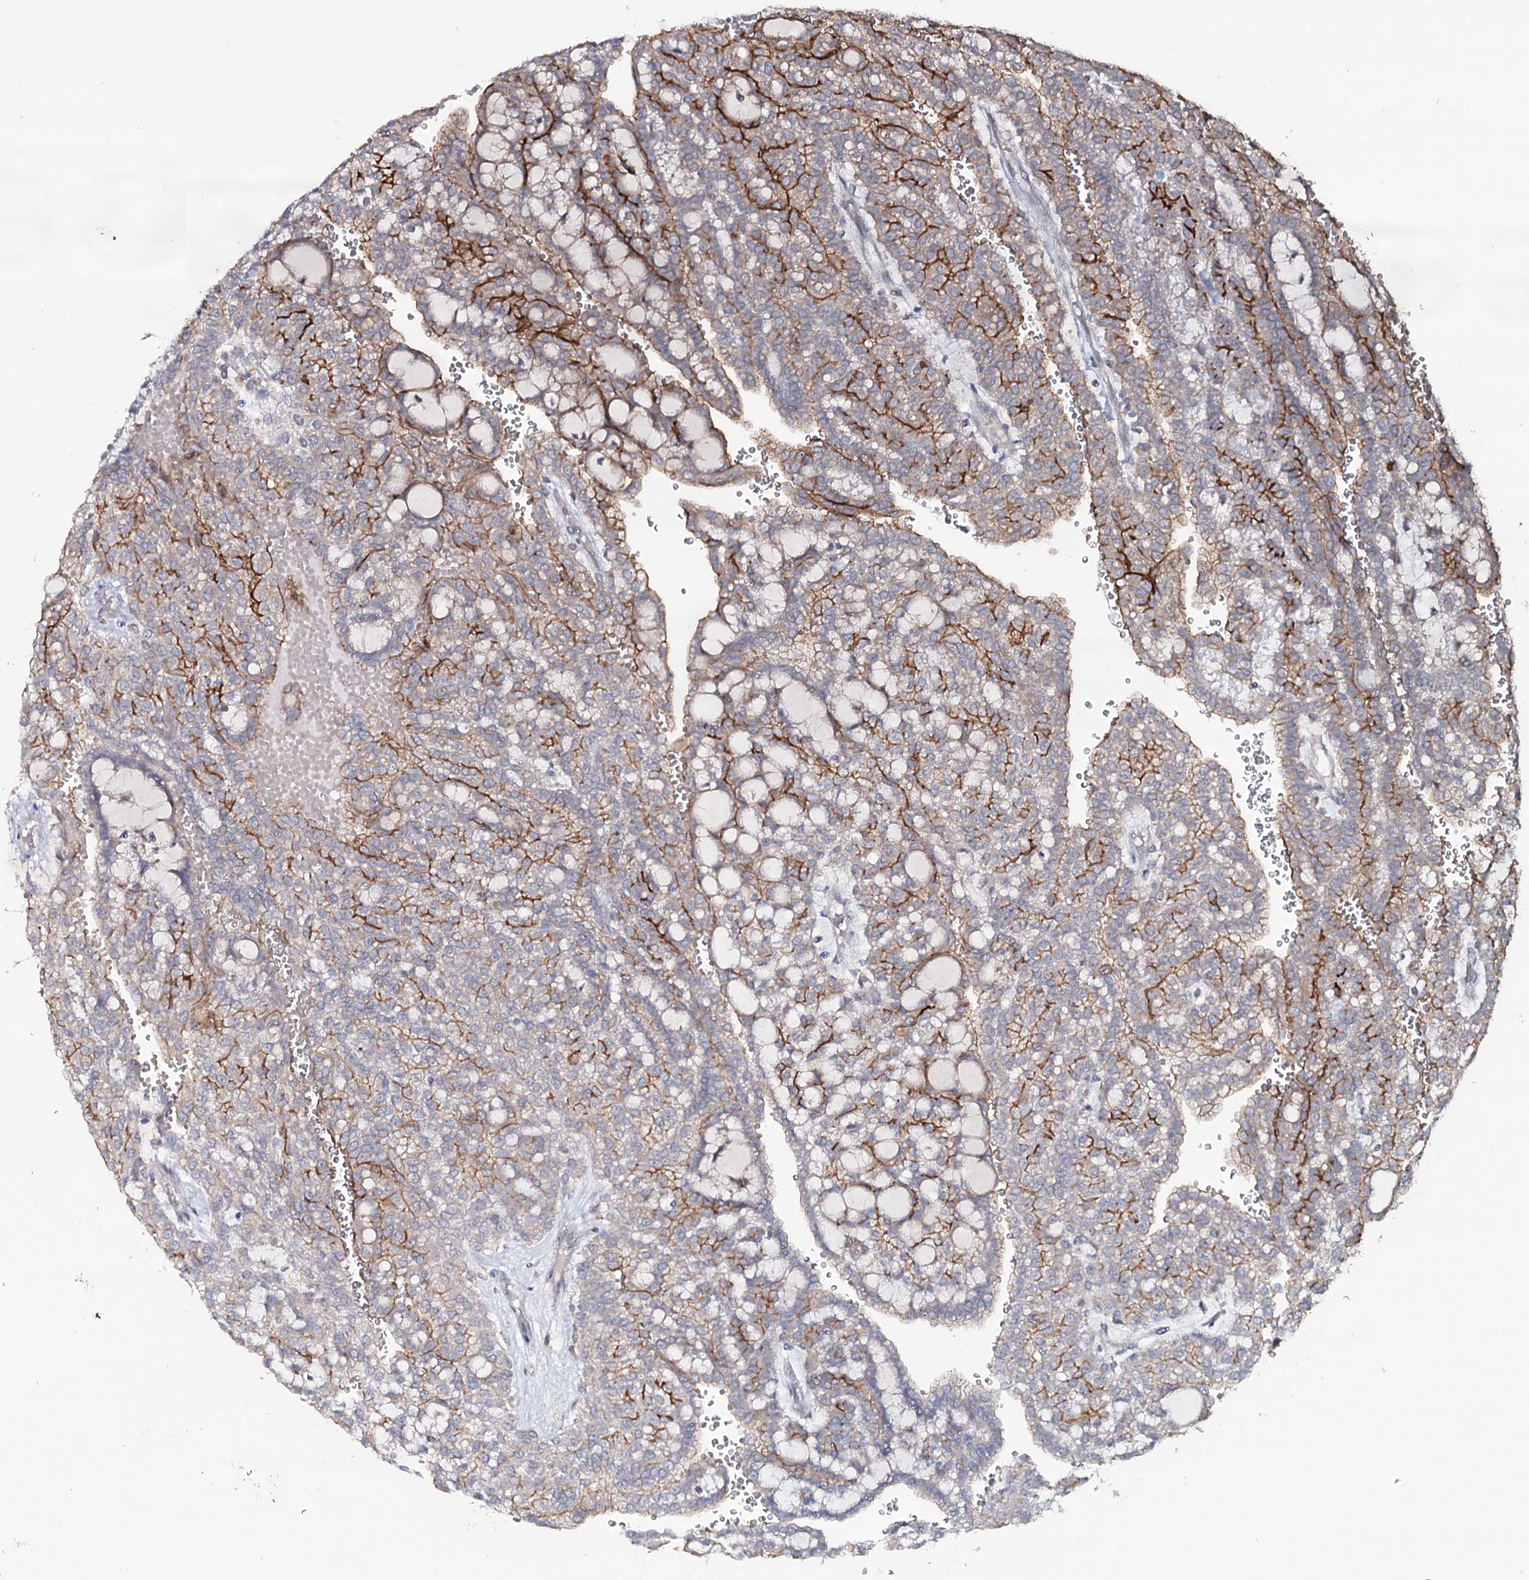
{"staining": {"intensity": "strong", "quantity": "25%-75%", "location": "cytoplasmic/membranous"}, "tissue": "renal cancer", "cell_type": "Tumor cells", "image_type": "cancer", "snomed": [{"axis": "morphology", "description": "Adenocarcinoma, NOS"}, {"axis": "topography", "description": "Kidney"}], "caption": "DAB (3,3'-diaminobenzidine) immunohistochemical staining of adenocarcinoma (renal) shows strong cytoplasmic/membranous protein expression in about 25%-75% of tumor cells. (DAB = brown stain, brightfield microscopy at high magnification).", "gene": "MAP3K13", "patient": {"sex": "male", "age": 63}}